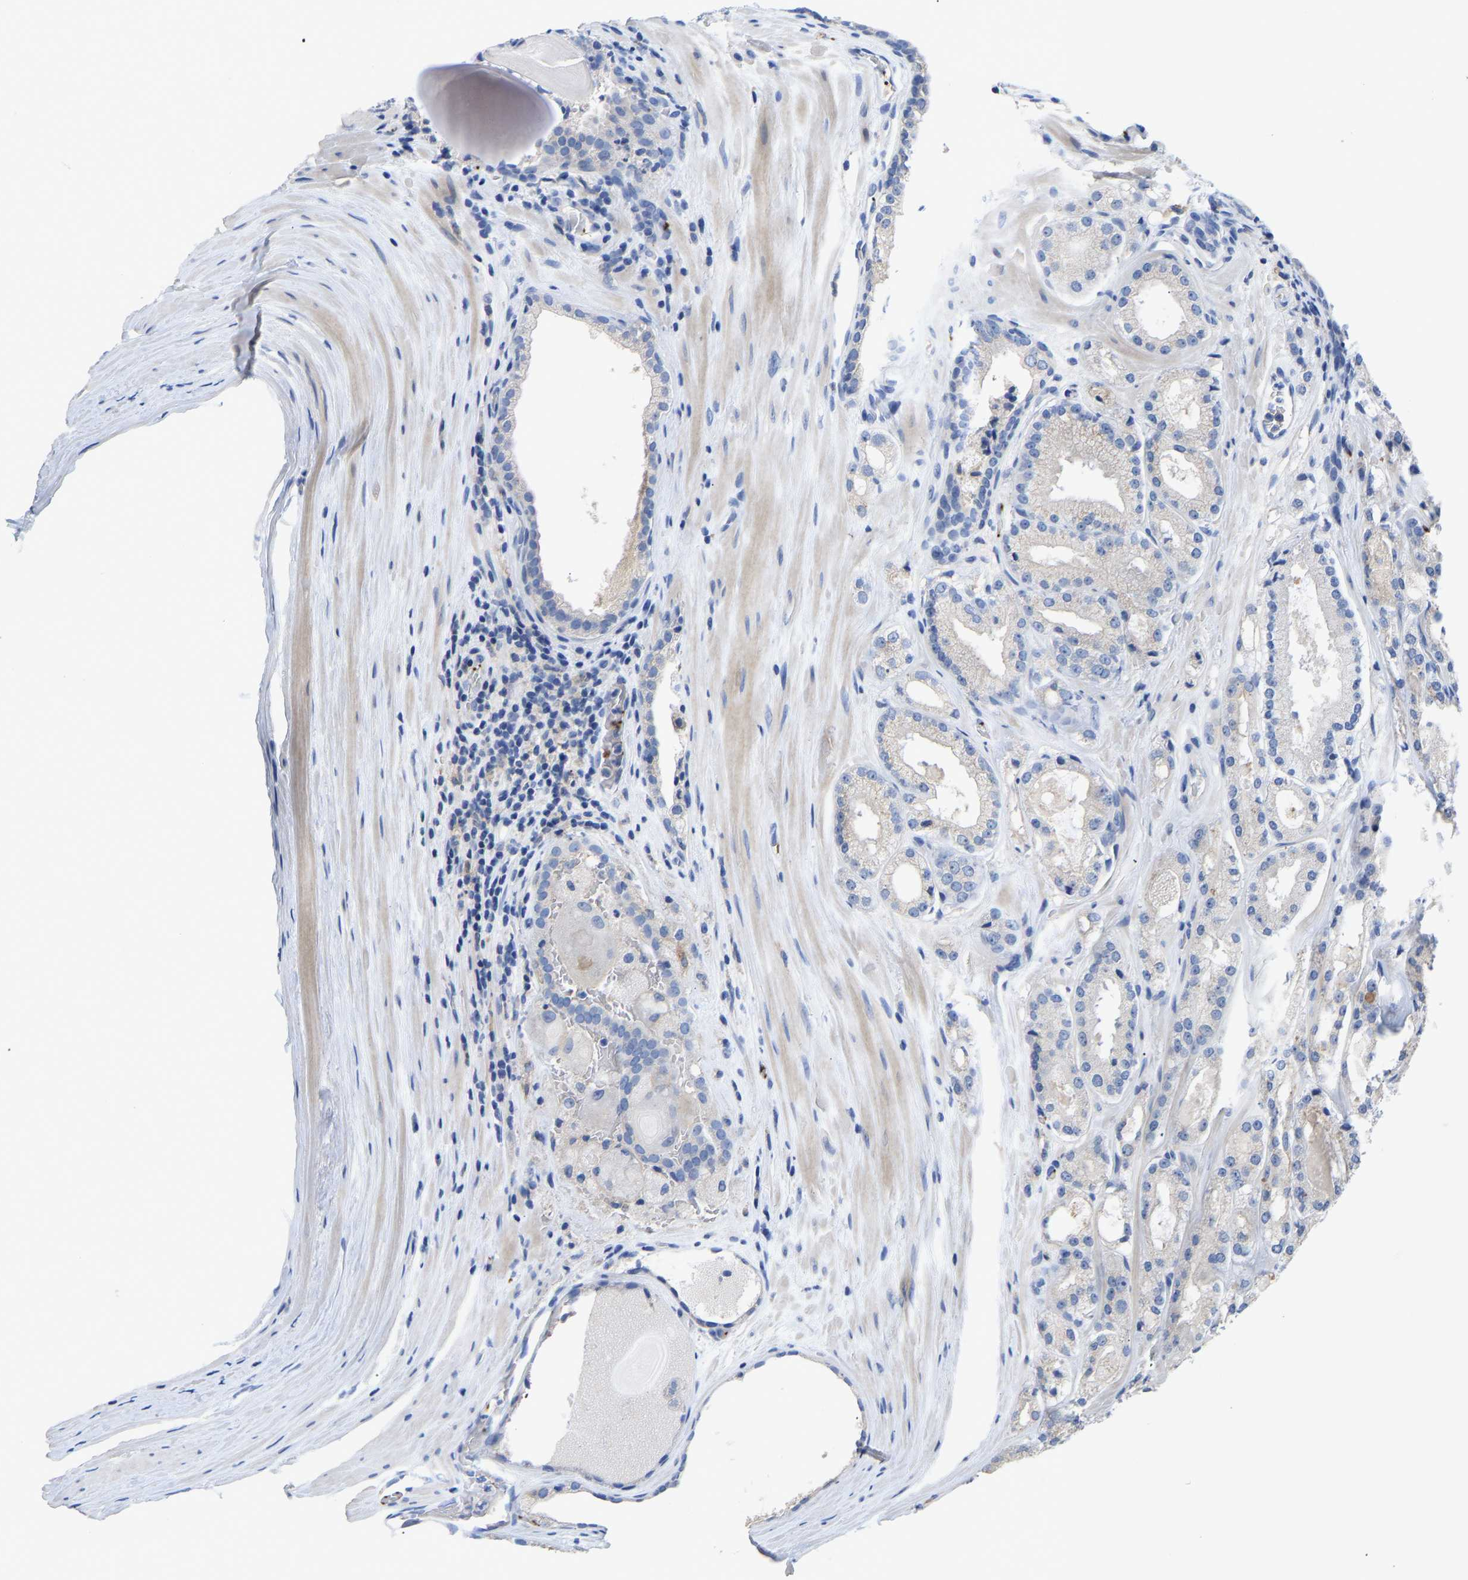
{"staining": {"intensity": "negative", "quantity": "none", "location": "none"}, "tissue": "prostate cancer", "cell_type": "Tumor cells", "image_type": "cancer", "snomed": [{"axis": "morphology", "description": "Adenocarcinoma, High grade"}, {"axis": "topography", "description": "Prostate"}], "caption": "An IHC photomicrograph of prostate cancer (adenocarcinoma (high-grade)) is shown. There is no staining in tumor cells of prostate cancer (adenocarcinoma (high-grade)).", "gene": "FGF18", "patient": {"sex": "male", "age": 65}}